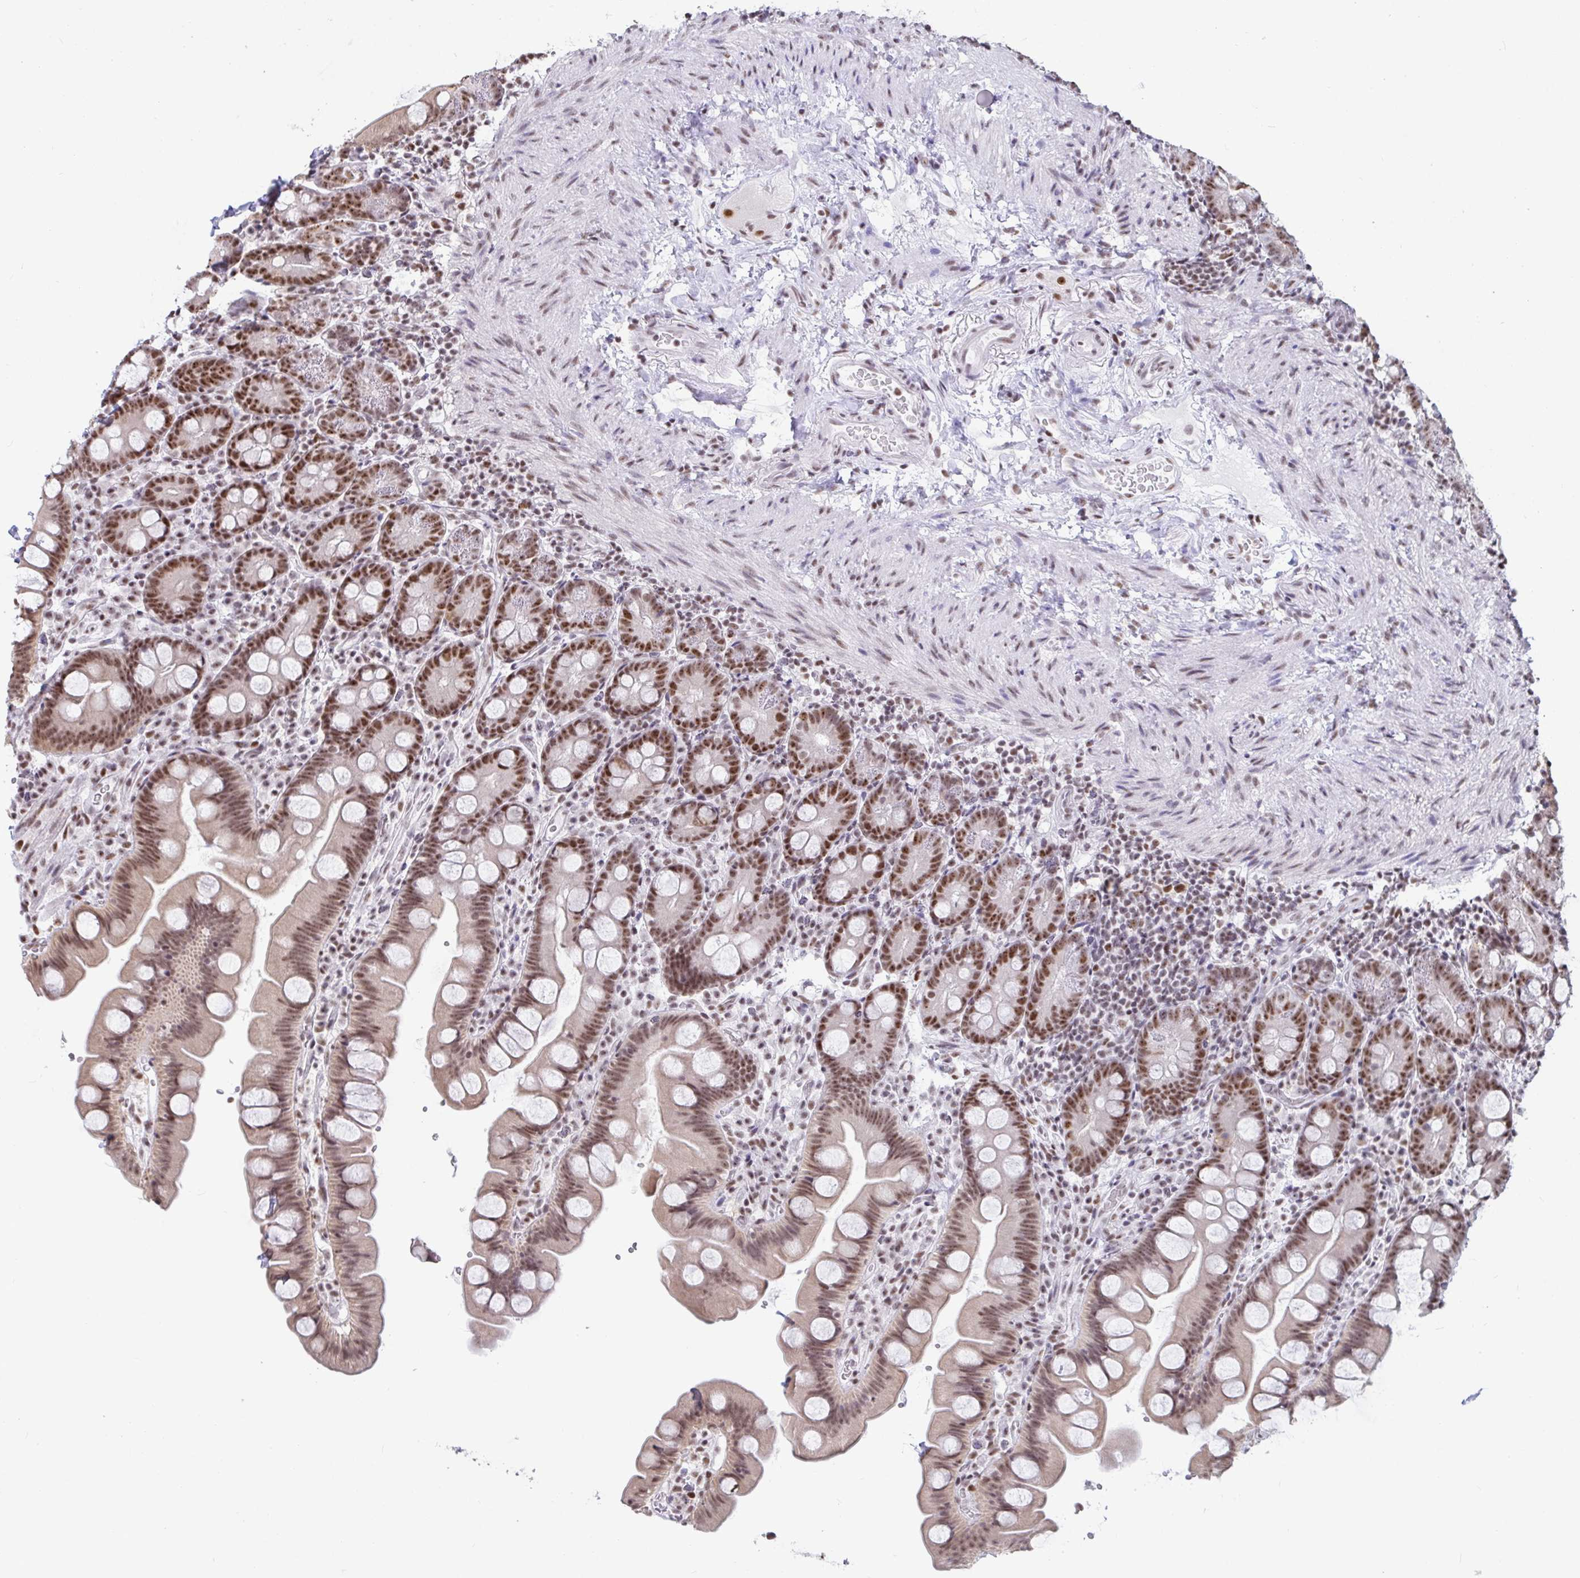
{"staining": {"intensity": "moderate", "quantity": "25%-75%", "location": "nuclear"}, "tissue": "small intestine", "cell_type": "Glandular cells", "image_type": "normal", "snomed": [{"axis": "morphology", "description": "Normal tissue, NOS"}, {"axis": "topography", "description": "Small intestine"}], "caption": "Immunohistochemistry (IHC) photomicrograph of normal small intestine stained for a protein (brown), which reveals medium levels of moderate nuclear positivity in about 25%-75% of glandular cells.", "gene": "SUPT16H", "patient": {"sex": "female", "age": 68}}